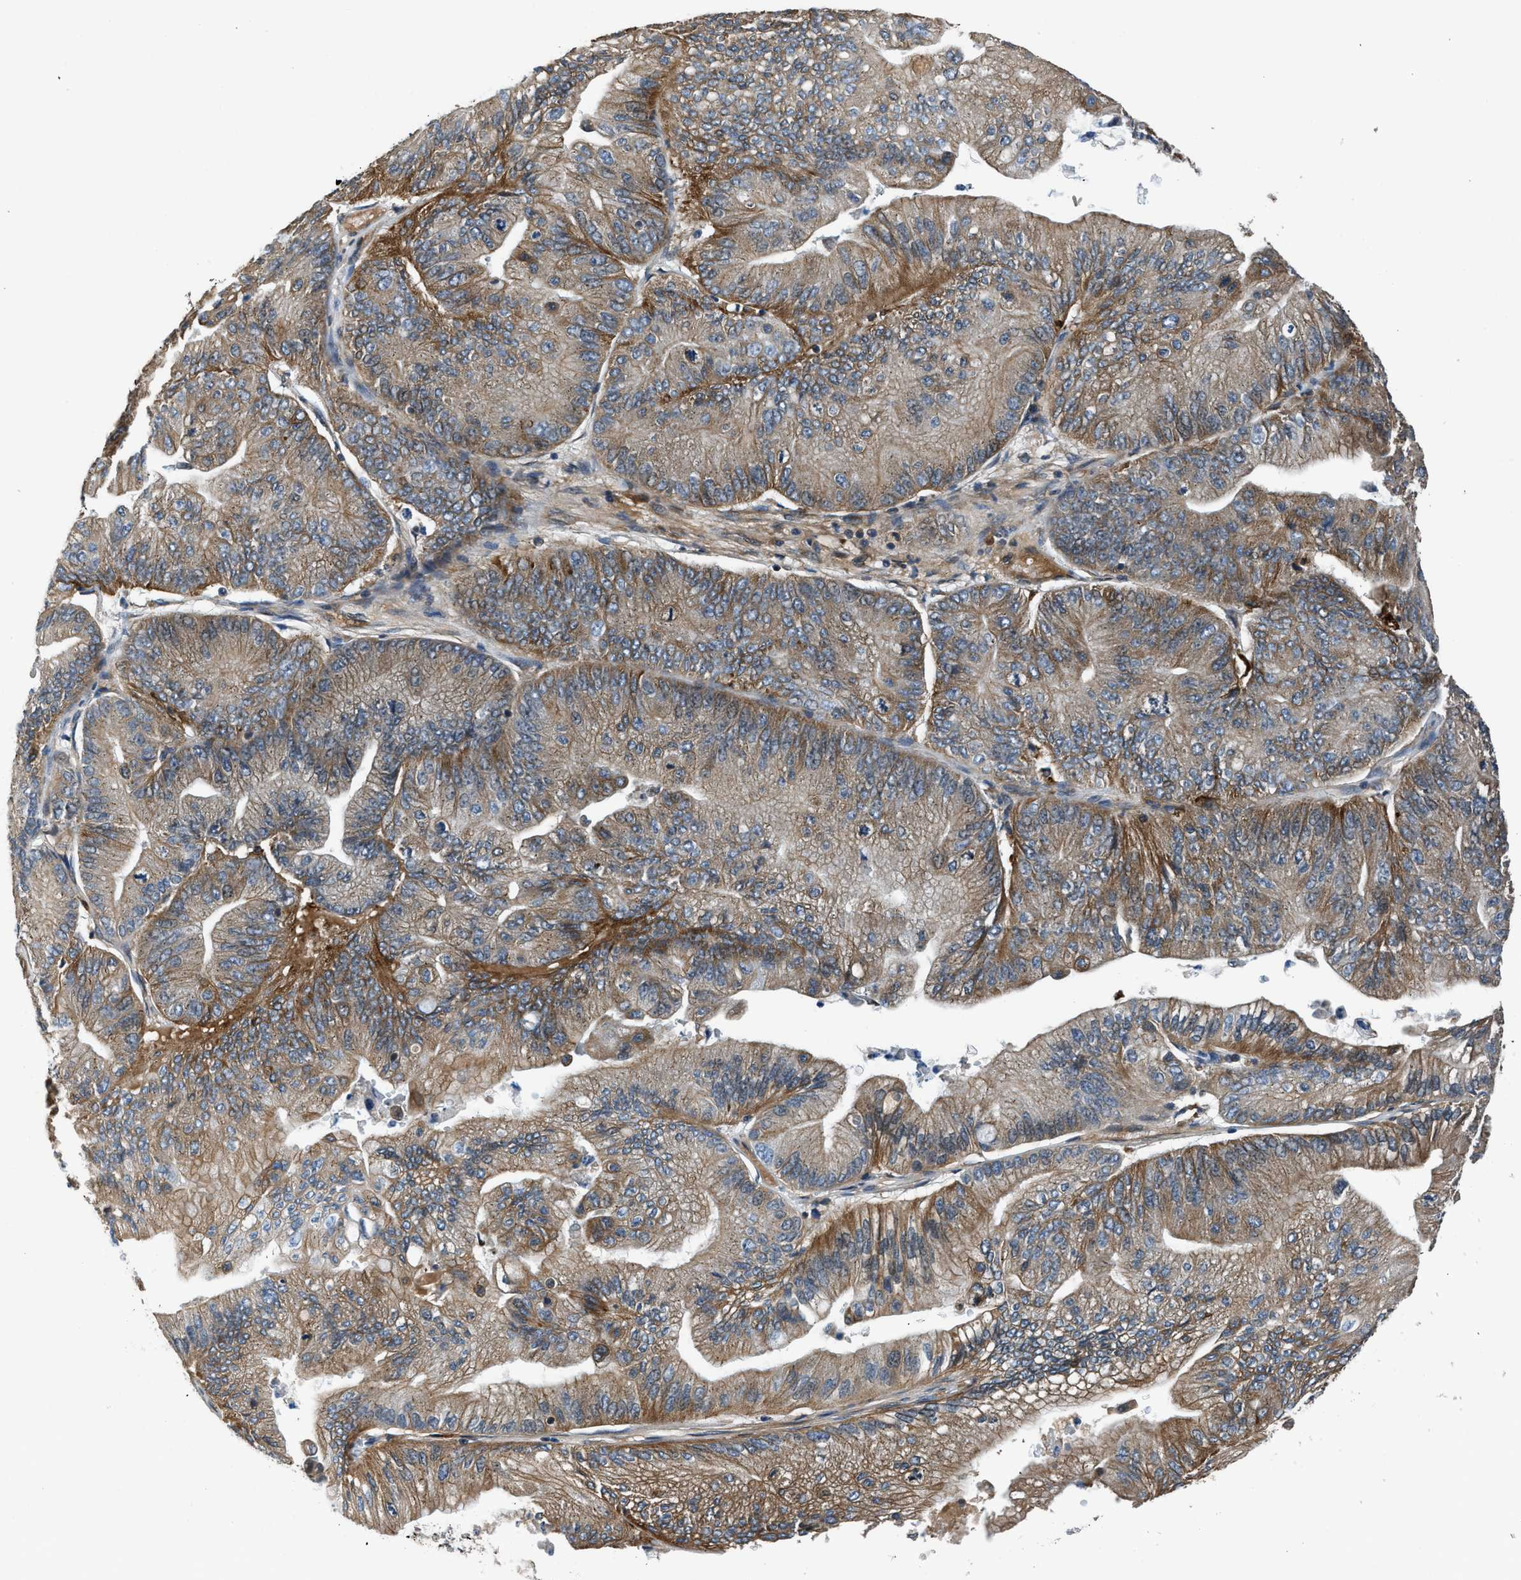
{"staining": {"intensity": "moderate", "quantity": ">75%", "location": "cytoplasmic/membranous"}, "tissue": "ovarian cancer", "cell_type": "Tumor cells", "image_type": "cancer", "snomed": [{"axis": "morphology", "description": "Cystadenocarcinoma, mucinous, NOS"}, {"axis": "topography", "description": "Ovary"}], "caption": "Ovarian cancer tissue exhibits moderate cytoplasmic/membranous positivity in approximately >75% of tumor cells", "gene": "RETREG3", "patient": {"sex": "female", "age": 61}}